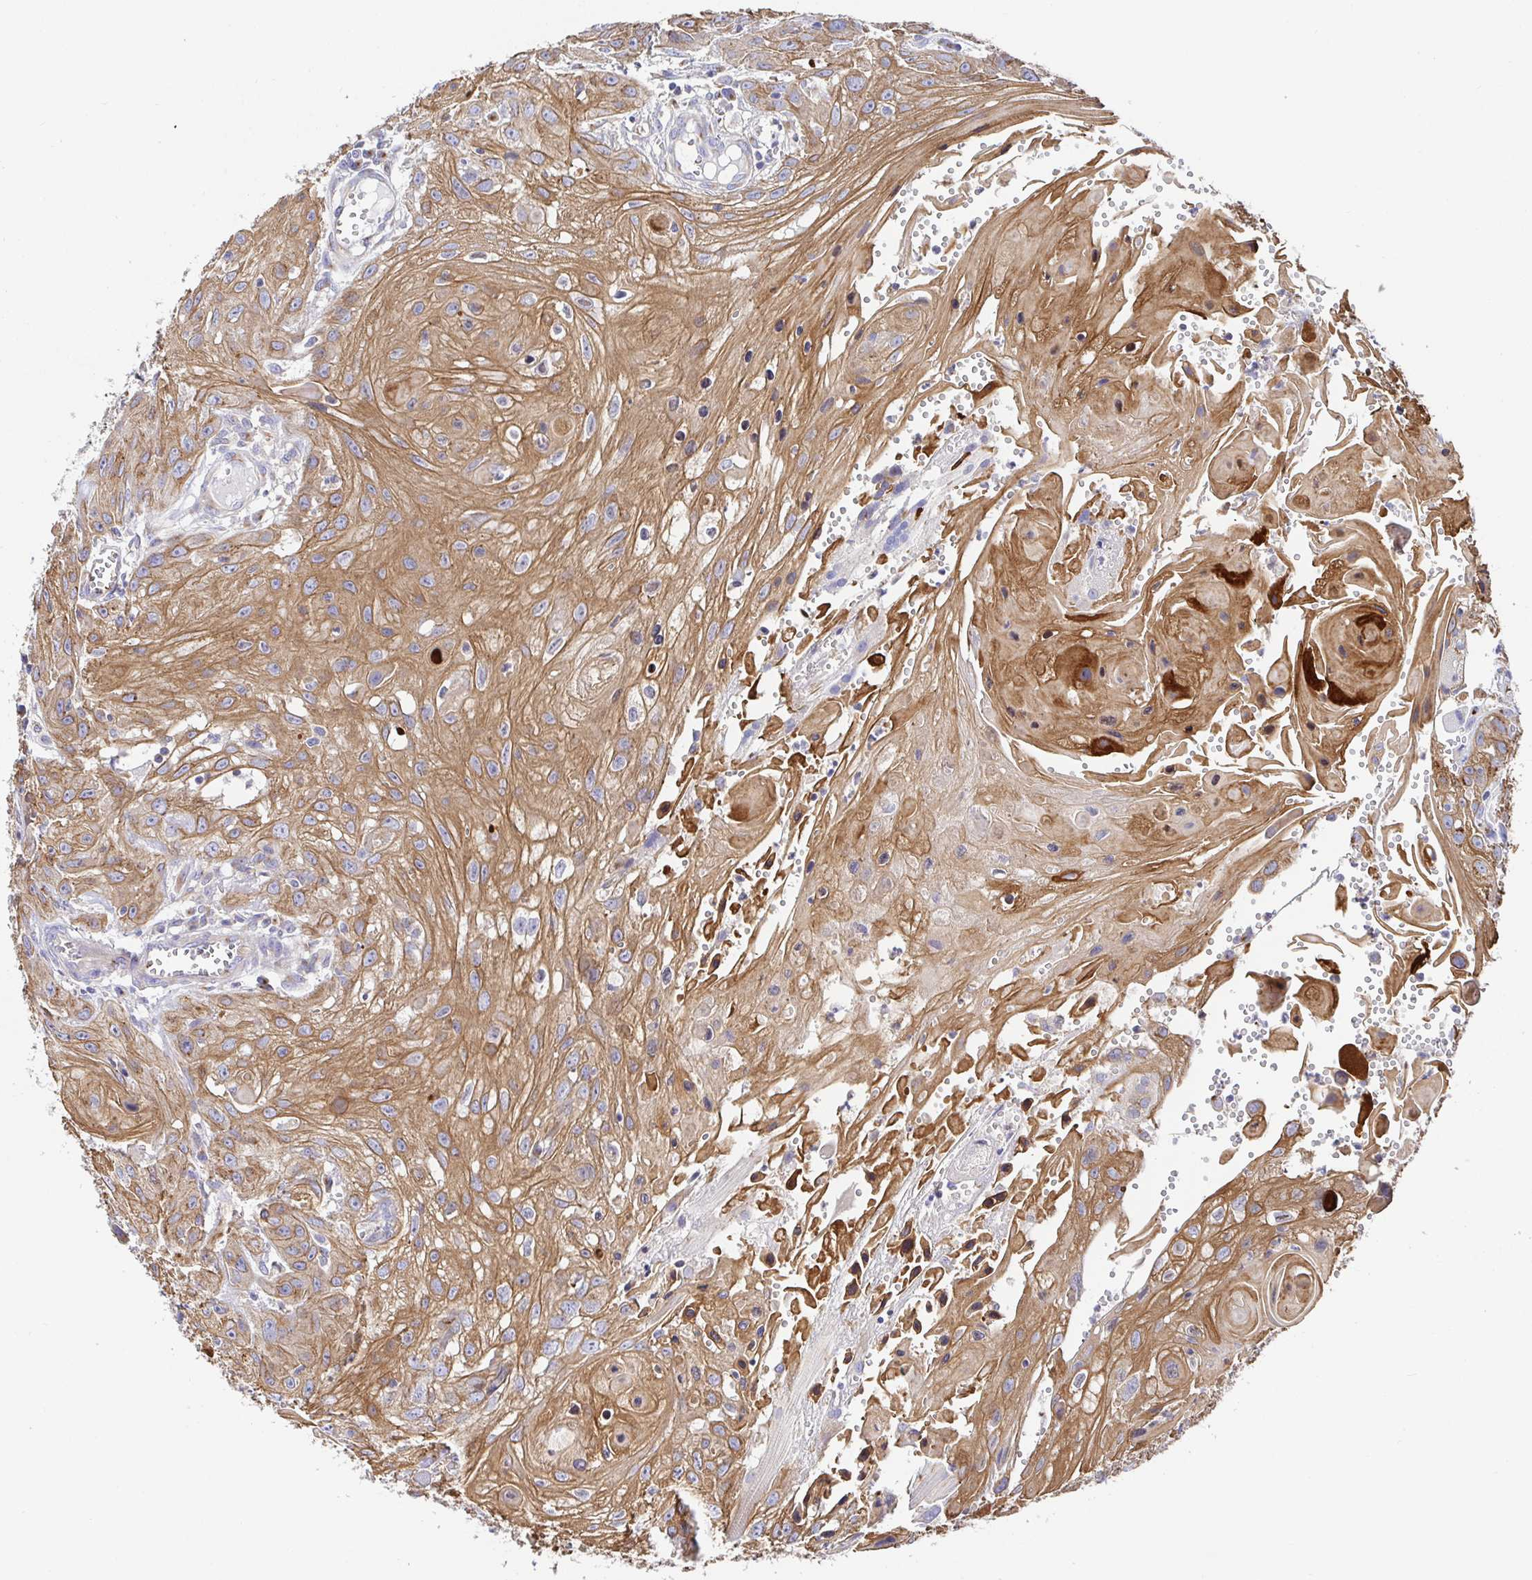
{"staining": {"intensity": "moderate", "quantity": ">75%", "location": "cytoplasmic/membranous"}, "tissue": "head and neck cancer", "cell_type": "Tumor cells", "image_type": "cancer", "snomed": [{"axis": "morphology", "description": "Squamous cell carcinoma, NOS"}, {"axis": "topography", "description": "Oral tissue"}, {"axis": "topography", "description": "Head-Neck"}], "caption": "This is a photomicrograph of immunohistochemistry (IHC) staining of head and neck cancer (squamous cell carcinoma), which shows moderate positivity in the cytoplasmic/membranous of tumor cells.", "gene": "GOLGA1", "patient": {"sex": "male", "age": 58}}